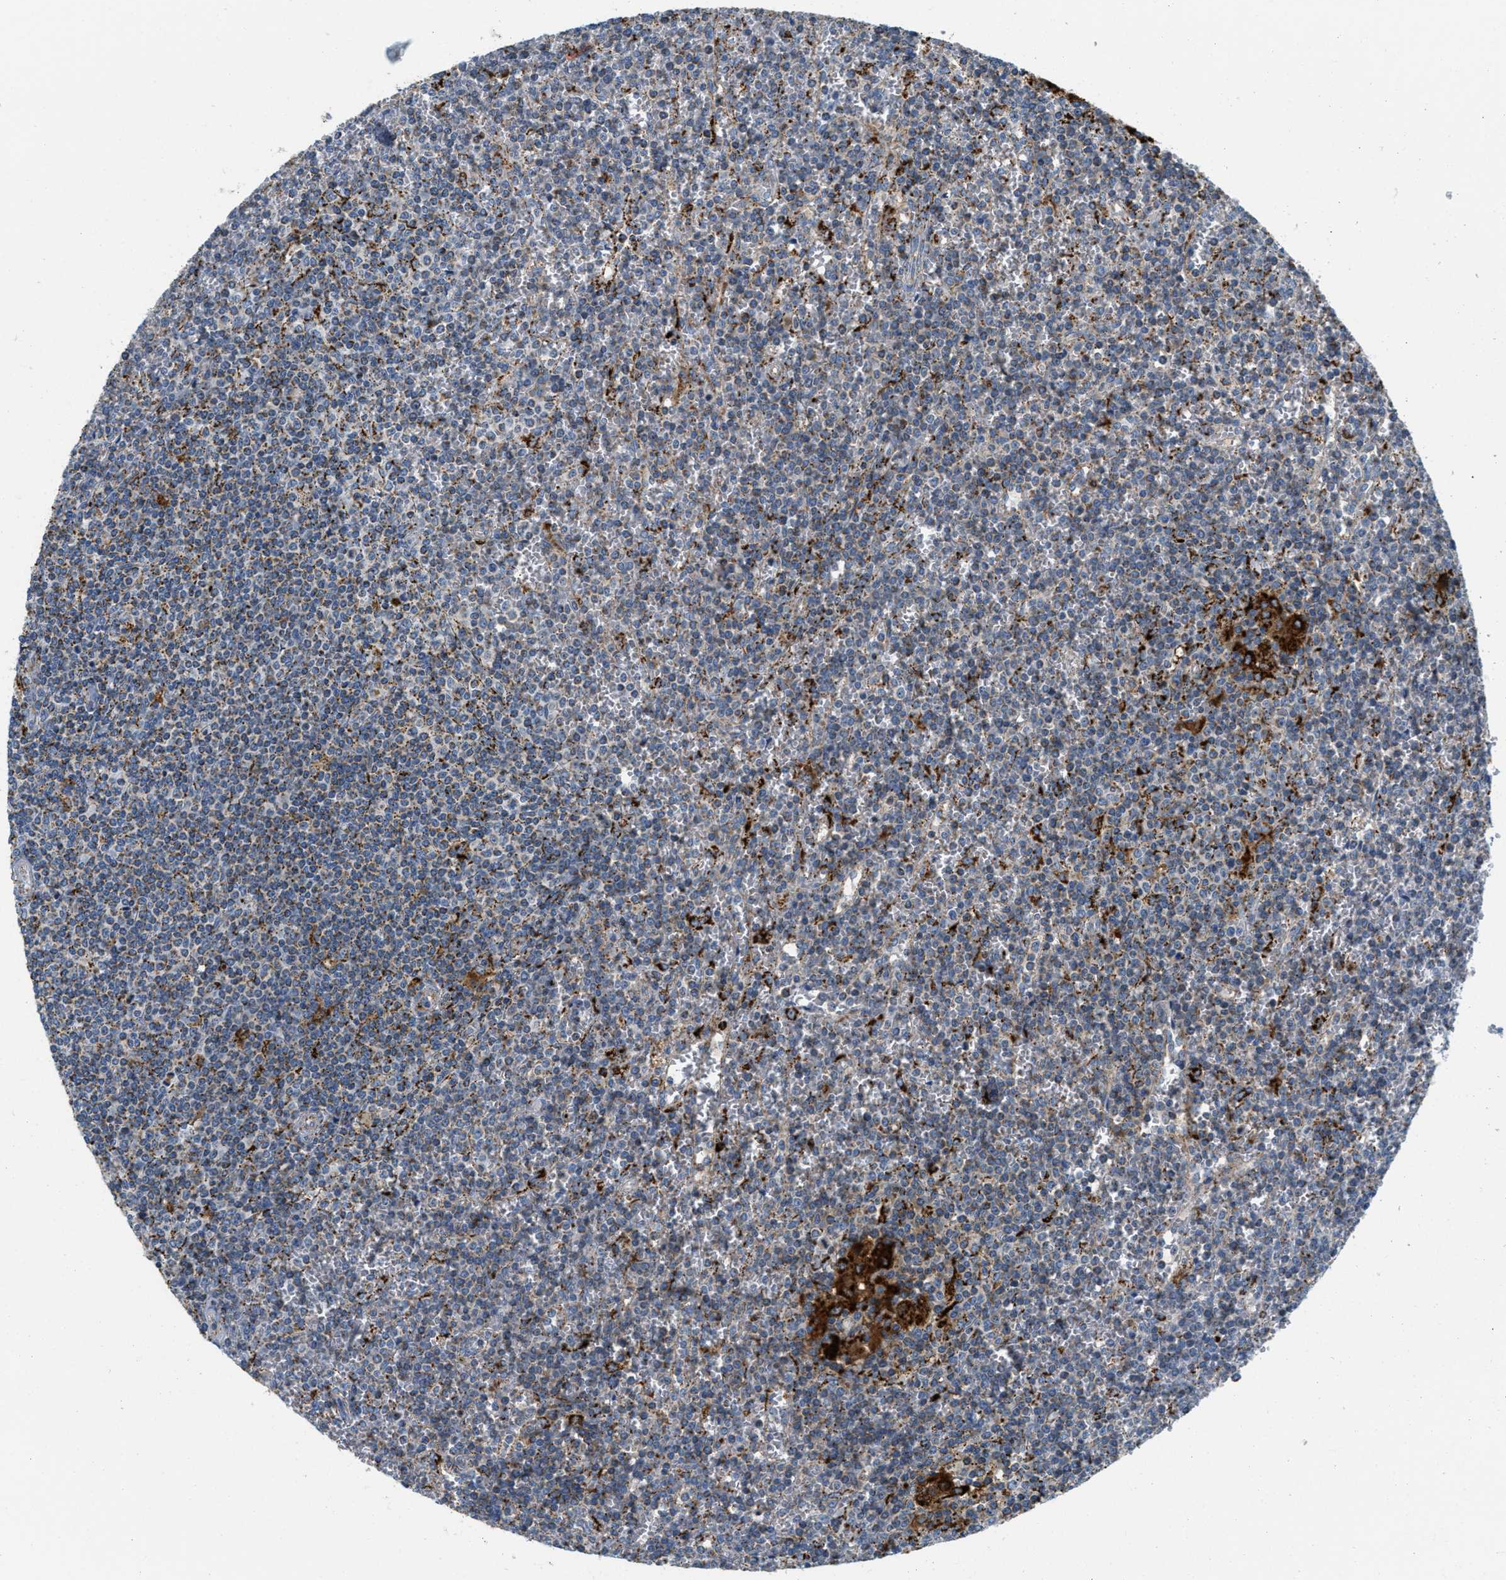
{"staining": {"intensity": "strong", "quantity": "<25%", "location": "cytoplasmic/membranous"}, "tissue": "lymphoma", "cell_type": "Tumor cells", "image_type": "cancer", "snomed": [{"axis": "morphology", "description": "Malignant lymphoma, non-Hodgkin's type, Low grade"}, {"axis": "topography", "description": "Spleen"}], "caption": "Human low-grade malignant lymphoma, non-Hodgkin's type stained with a protein marker exhibits strong staining in tumor cells.", "gene": "HLCS", "patient": {"sex": "female", "age": 19}}